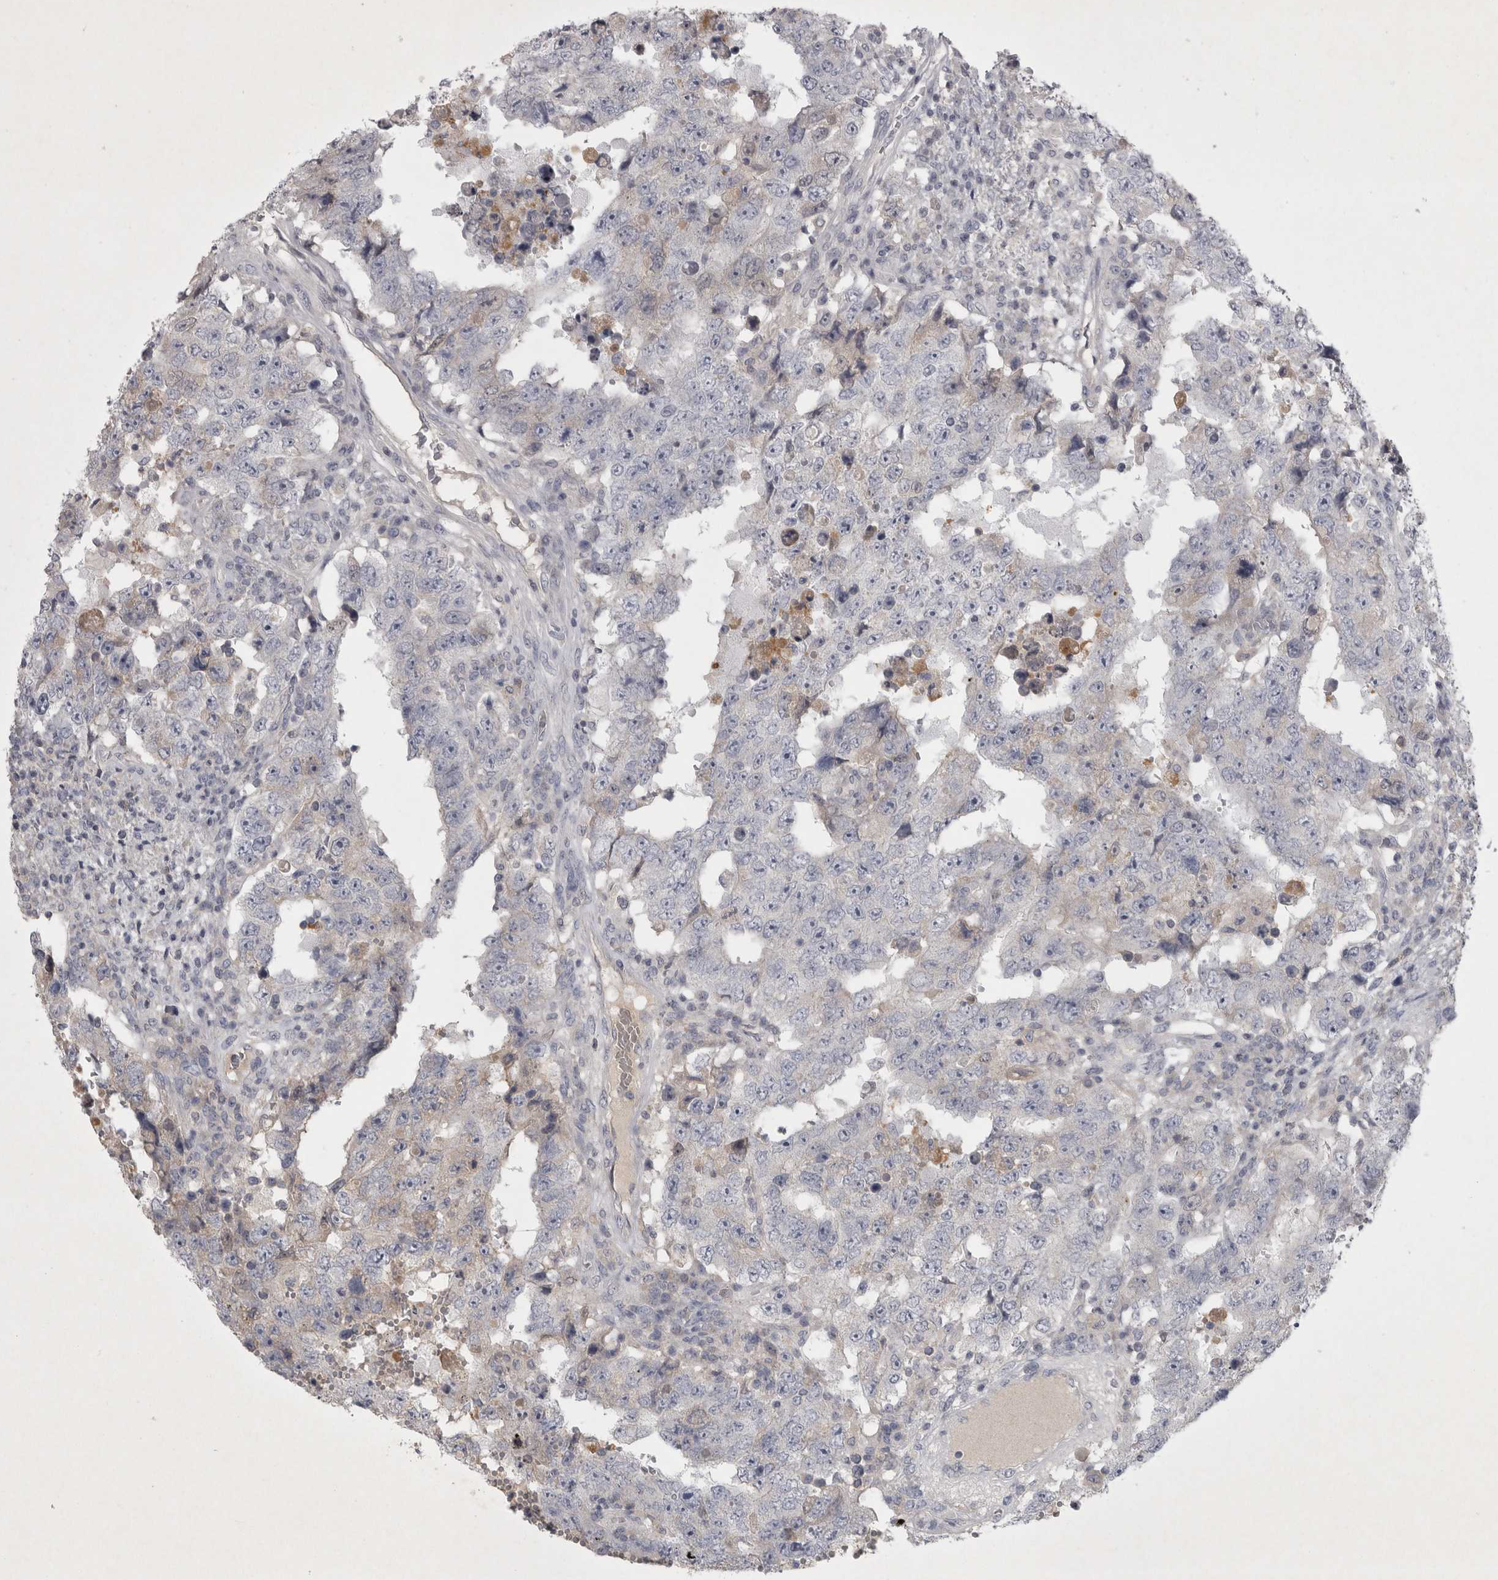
{"staining": {"intensity": "negative", "quantity": "none", "location": "none"}, "tissue": "testis cancer", "cell_type": "Tumor cells", "image_type": "cancer", "snomed": [{"axis": "morphology", "description": "Carcinoma, Embryonal, NOS"}, {"axis": "topography", "description": "Testis"}], "caption": "This is a histopathology image of immunohistochemistry staining of embryonal carcinoma (testis), which shows no expression in tumor cells. (Stains: DAB IHC with hematoxylin counter stain, Microscopy: brightfield microscopy at high magnification).", "gene": "ENPP7", "patient": {"sex": "male", "age": 26}}